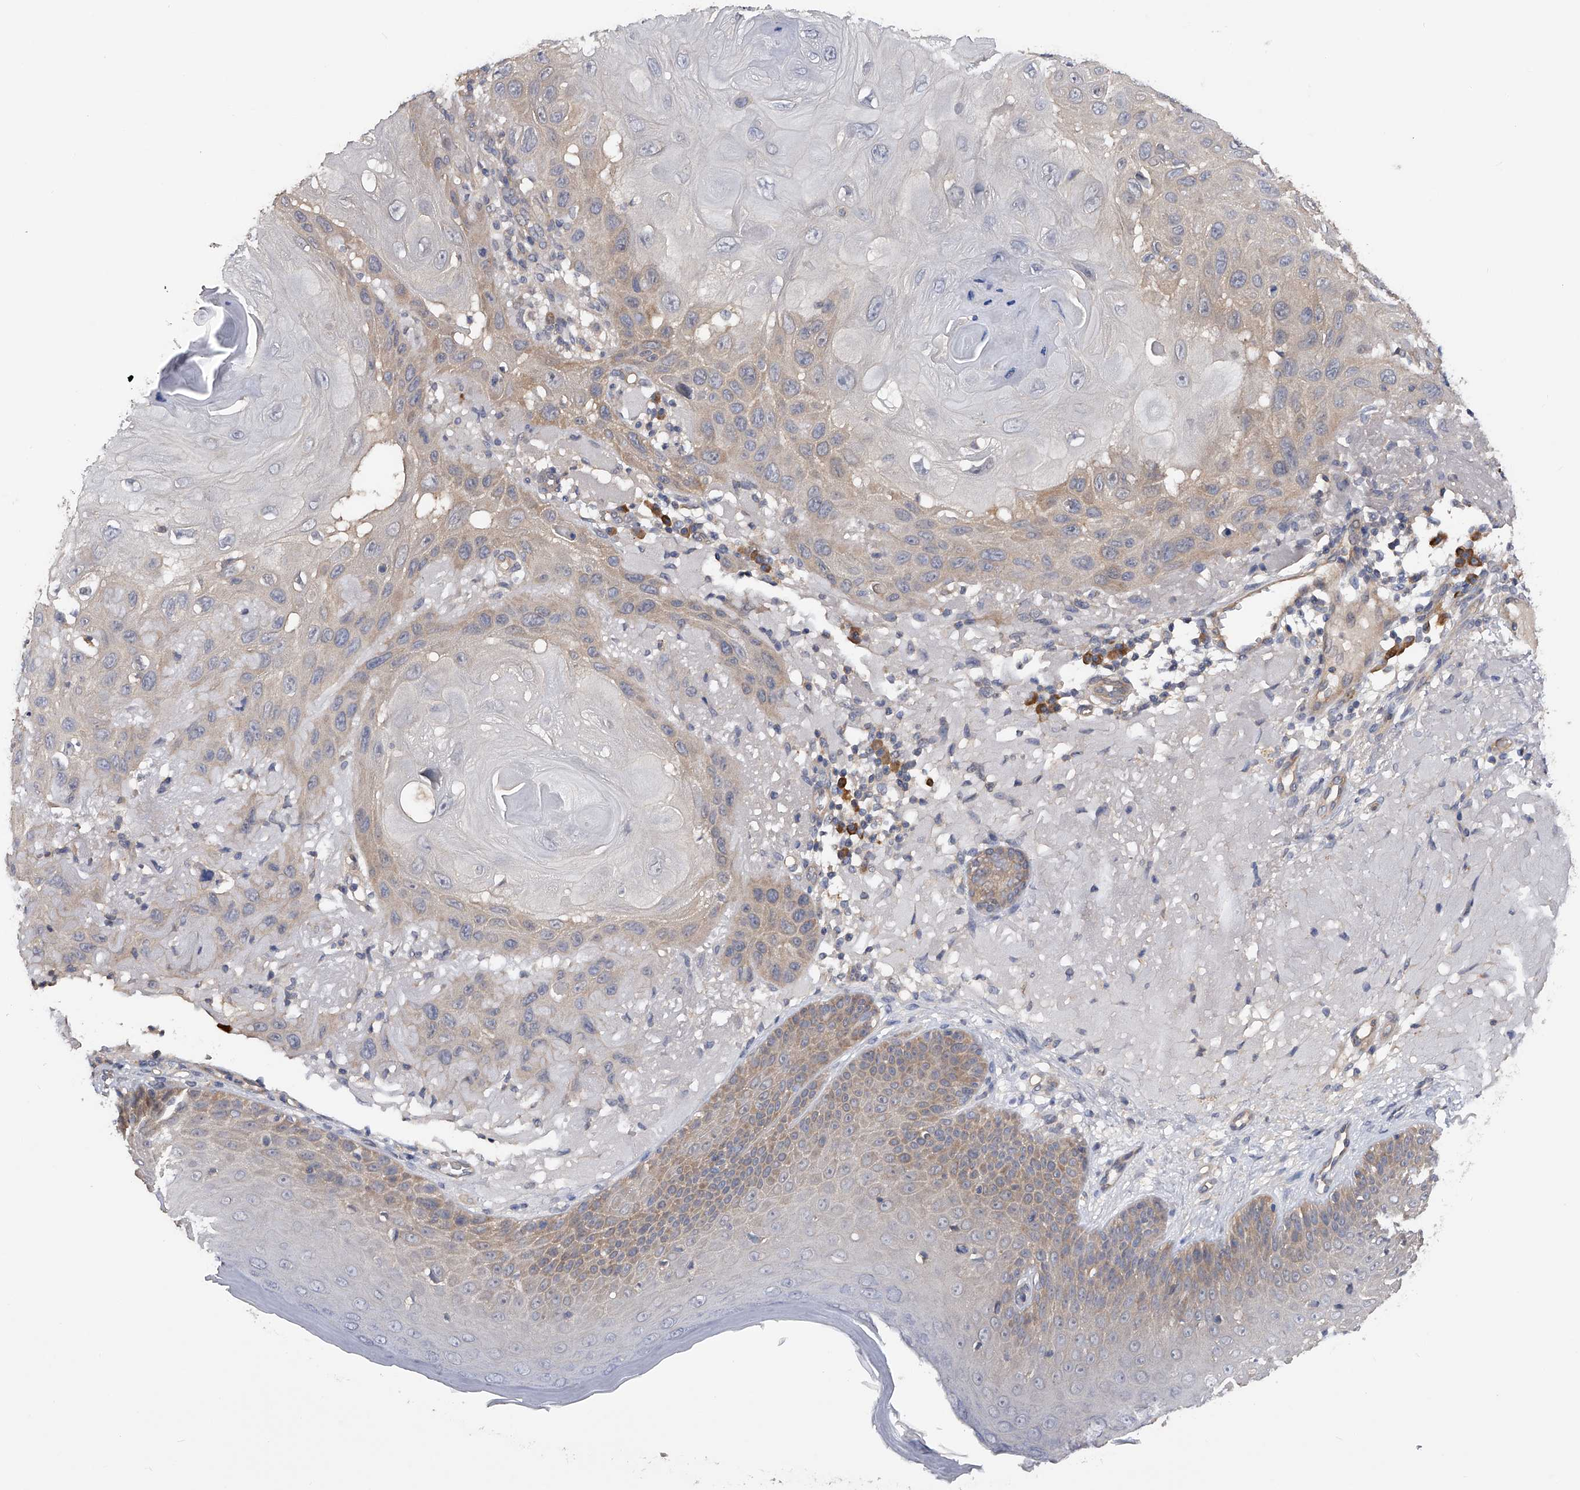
{"staining": {"intensity": "weak", "quantity": "<25%", "location": "cytoplasmic/membranous"}, "tissue": "skin cancer", "cell_type": "Tumor cells", "image_type": "cancer", "snomed": [{"axis": "morphology", "description": "Normal tissue, NOS"}, {"axis": "morphology", "description": "Squamous cell carcinoma, NOS"}, {"axis": "topography", "description": "Skin"}], "caption": "Tumor cells show no significant positivity in squamous cell carcinoma (skin). The staining was performed using DAB to visualize the protein expression in brown, while the nuclei were stained in blue with hematoxylin (Magnification: 20x).", "gene": "CFAP298", "patient": {"sex": "female", "age": 96}}